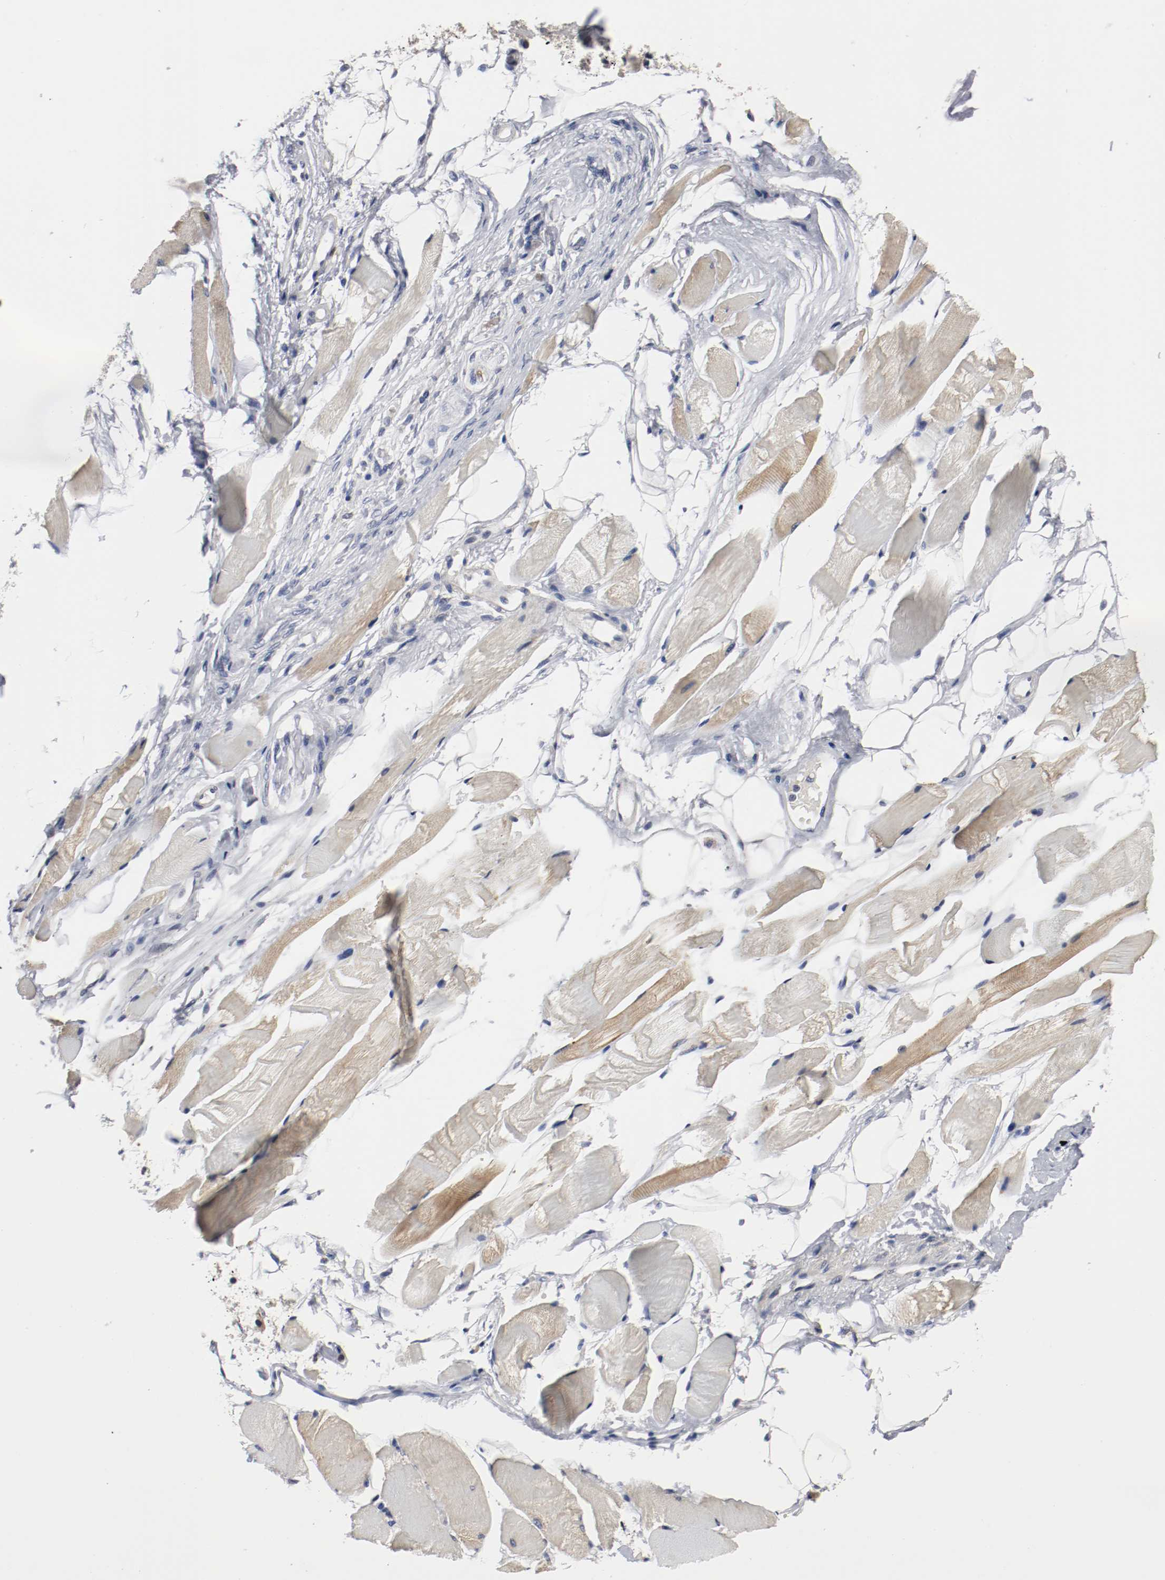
{"staining": {"intensity": "moderate", "quantity": "25%-75%", "location": "cytoplasmic/membranous"}, "tissue": "skeletal muscle", "cell_type": "Myocytes", "image_type": "normal", "snomed": [{"axis": "morphology", "description": "Normal tissue, NOS"}, {"axis": "topography", "description": "Skeletal muscle"}, {"axis": "topography", "description": "Peripheral nerve tissue"}], "caption": "An immunohistochemistry image of normal tissue is shown. Protein staining in brown labels moderate cytoplasmic/membranous positivity in skeletal muscle within myocytes.", "gene": "MCM6", "patient": {"sex": "female", "age": 84}}